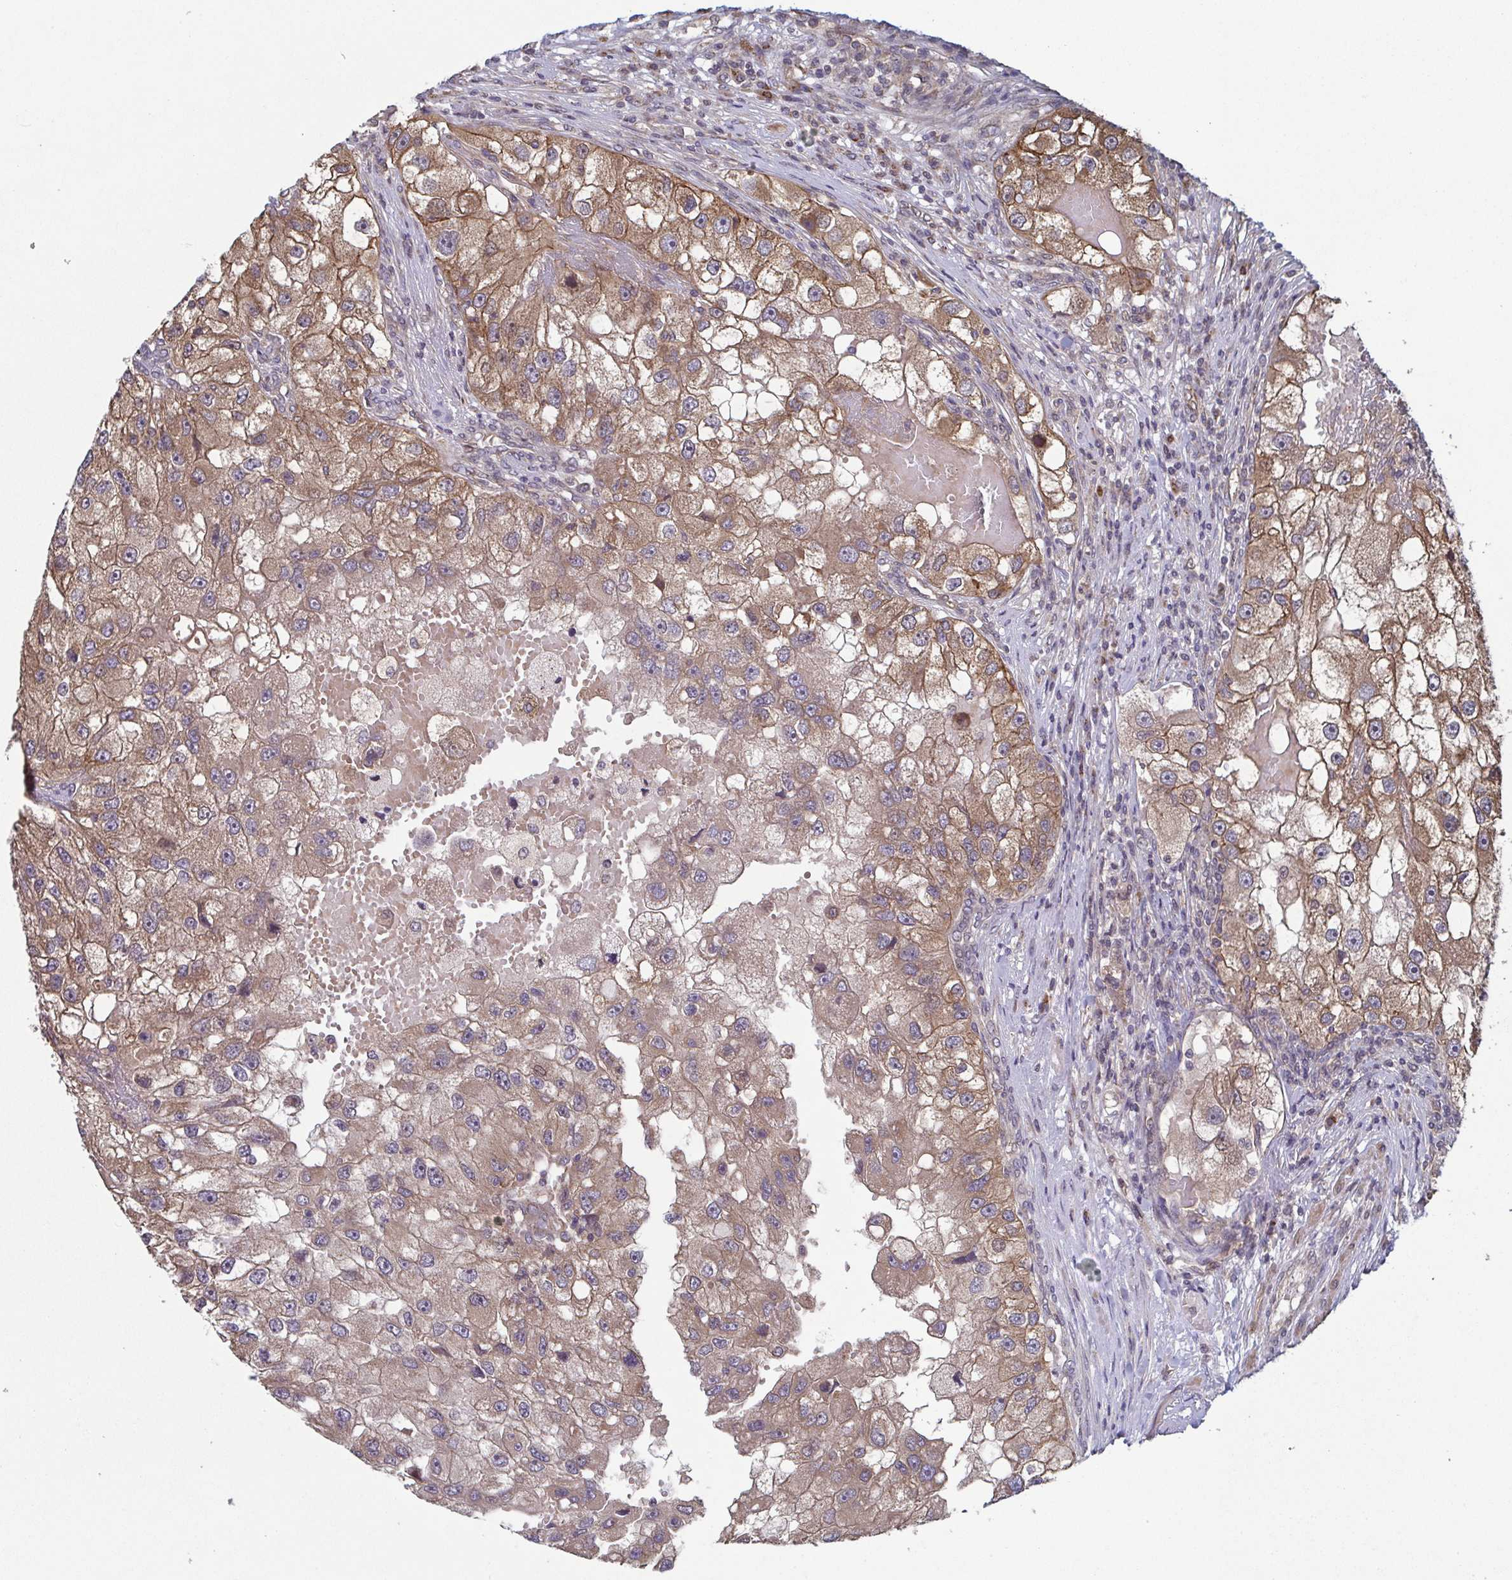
{"staining": {"intensity": "moderate", "quantity": ">75%", "location": "cytoplasmic/membranous"}, "tissue": "renal cancer", "cell_type": "Tumor cells", "image_type": "cancer", "snomed": [{"axis": "morphology", "description": "Adenocarcinoma, NOS"}, {"axis": "topography", "description": "Kidney"}], "caption": "About >75% of tumor cells in human adenocarcinoma (renal) display moderate cytoplasmic/membranous protein expression as visualized by brown immunohistochemical staining.", "gene": "COPB1", "patient": {"sex": "male", "age": 63}}